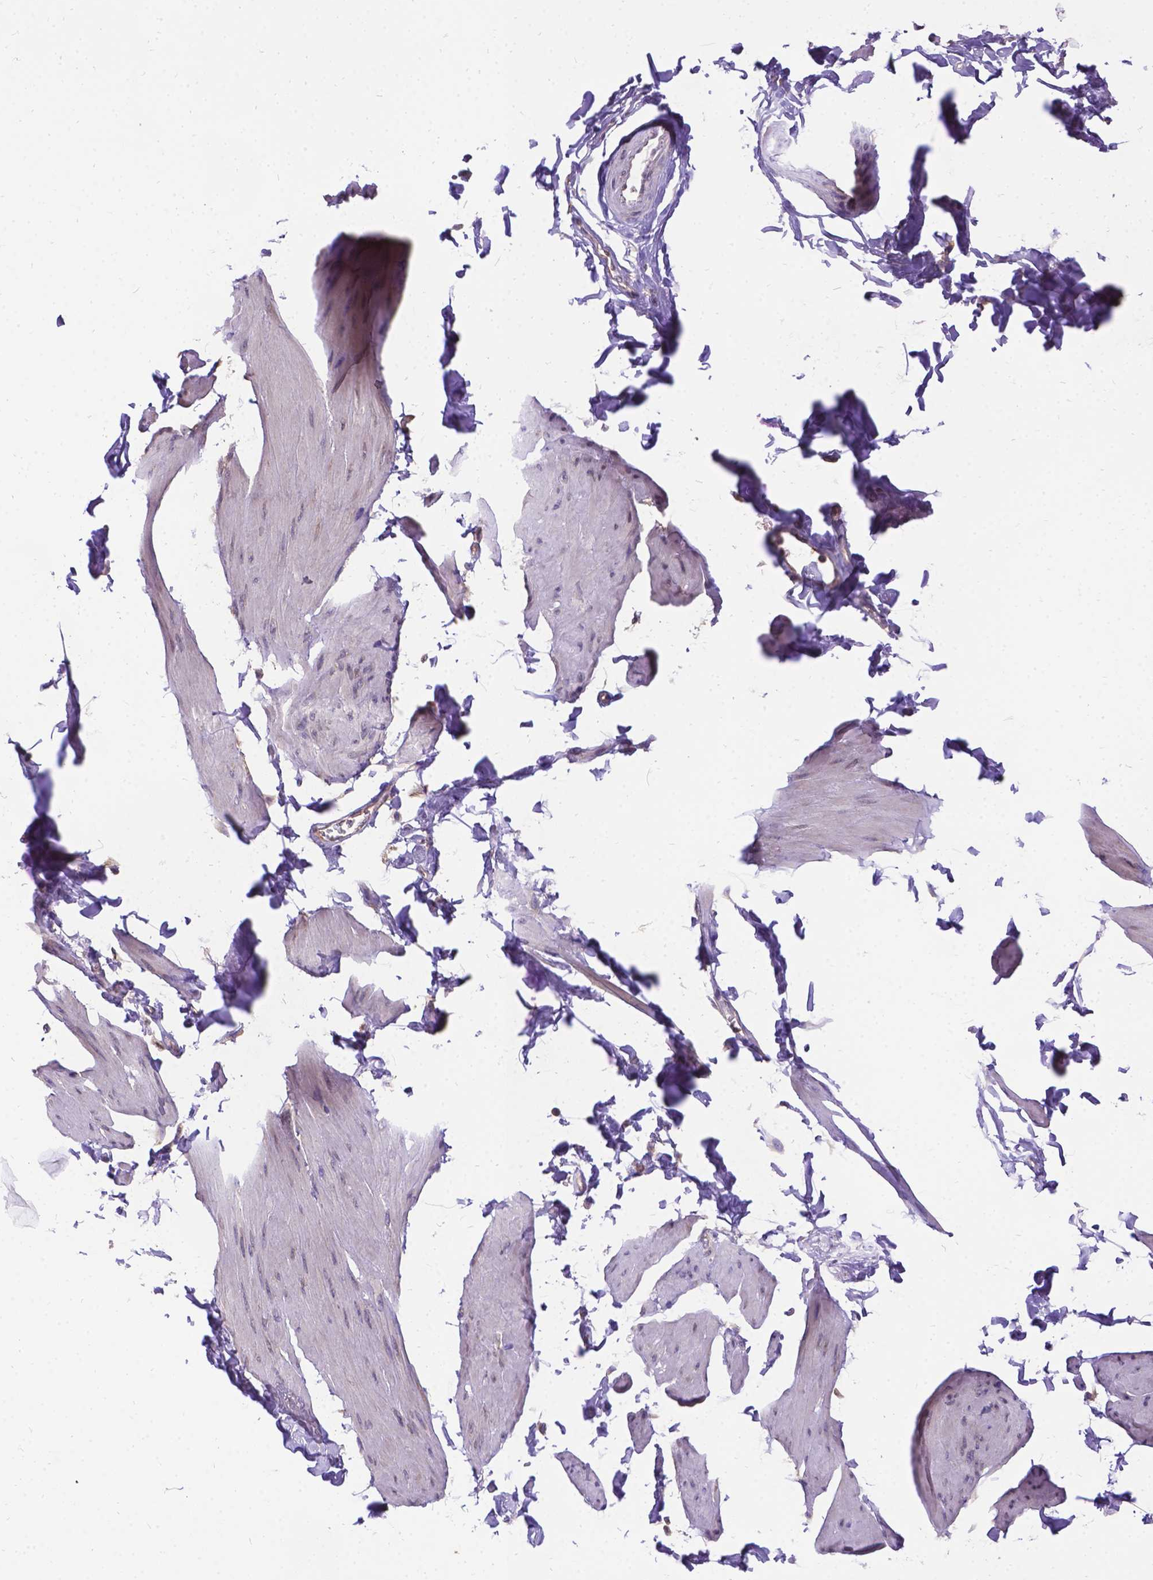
{"staining": {"intensity": "negative", "quantity": "none", "location": "none"}, "tissue": "smooth muscle", "cell_type": "Smooth muscle cells", "image_type": "normal", "snomed": [{"axis": "morphology", "description": "Normal tissue, NOS"}, {"axis": "topography", "description": "Adipose tissue"}, {"axis": "topography", "description": "Smooth muscle"}, {"axis": "topography", "description": "Peripheral nerve tissue"}], "caption": "DAB immunohistochemical staining of benign smooth muscle shows no significant positivity in smooth muscle cells.", "gene": "DENND6A", "patient": {"sex": "male", "age": 83}}